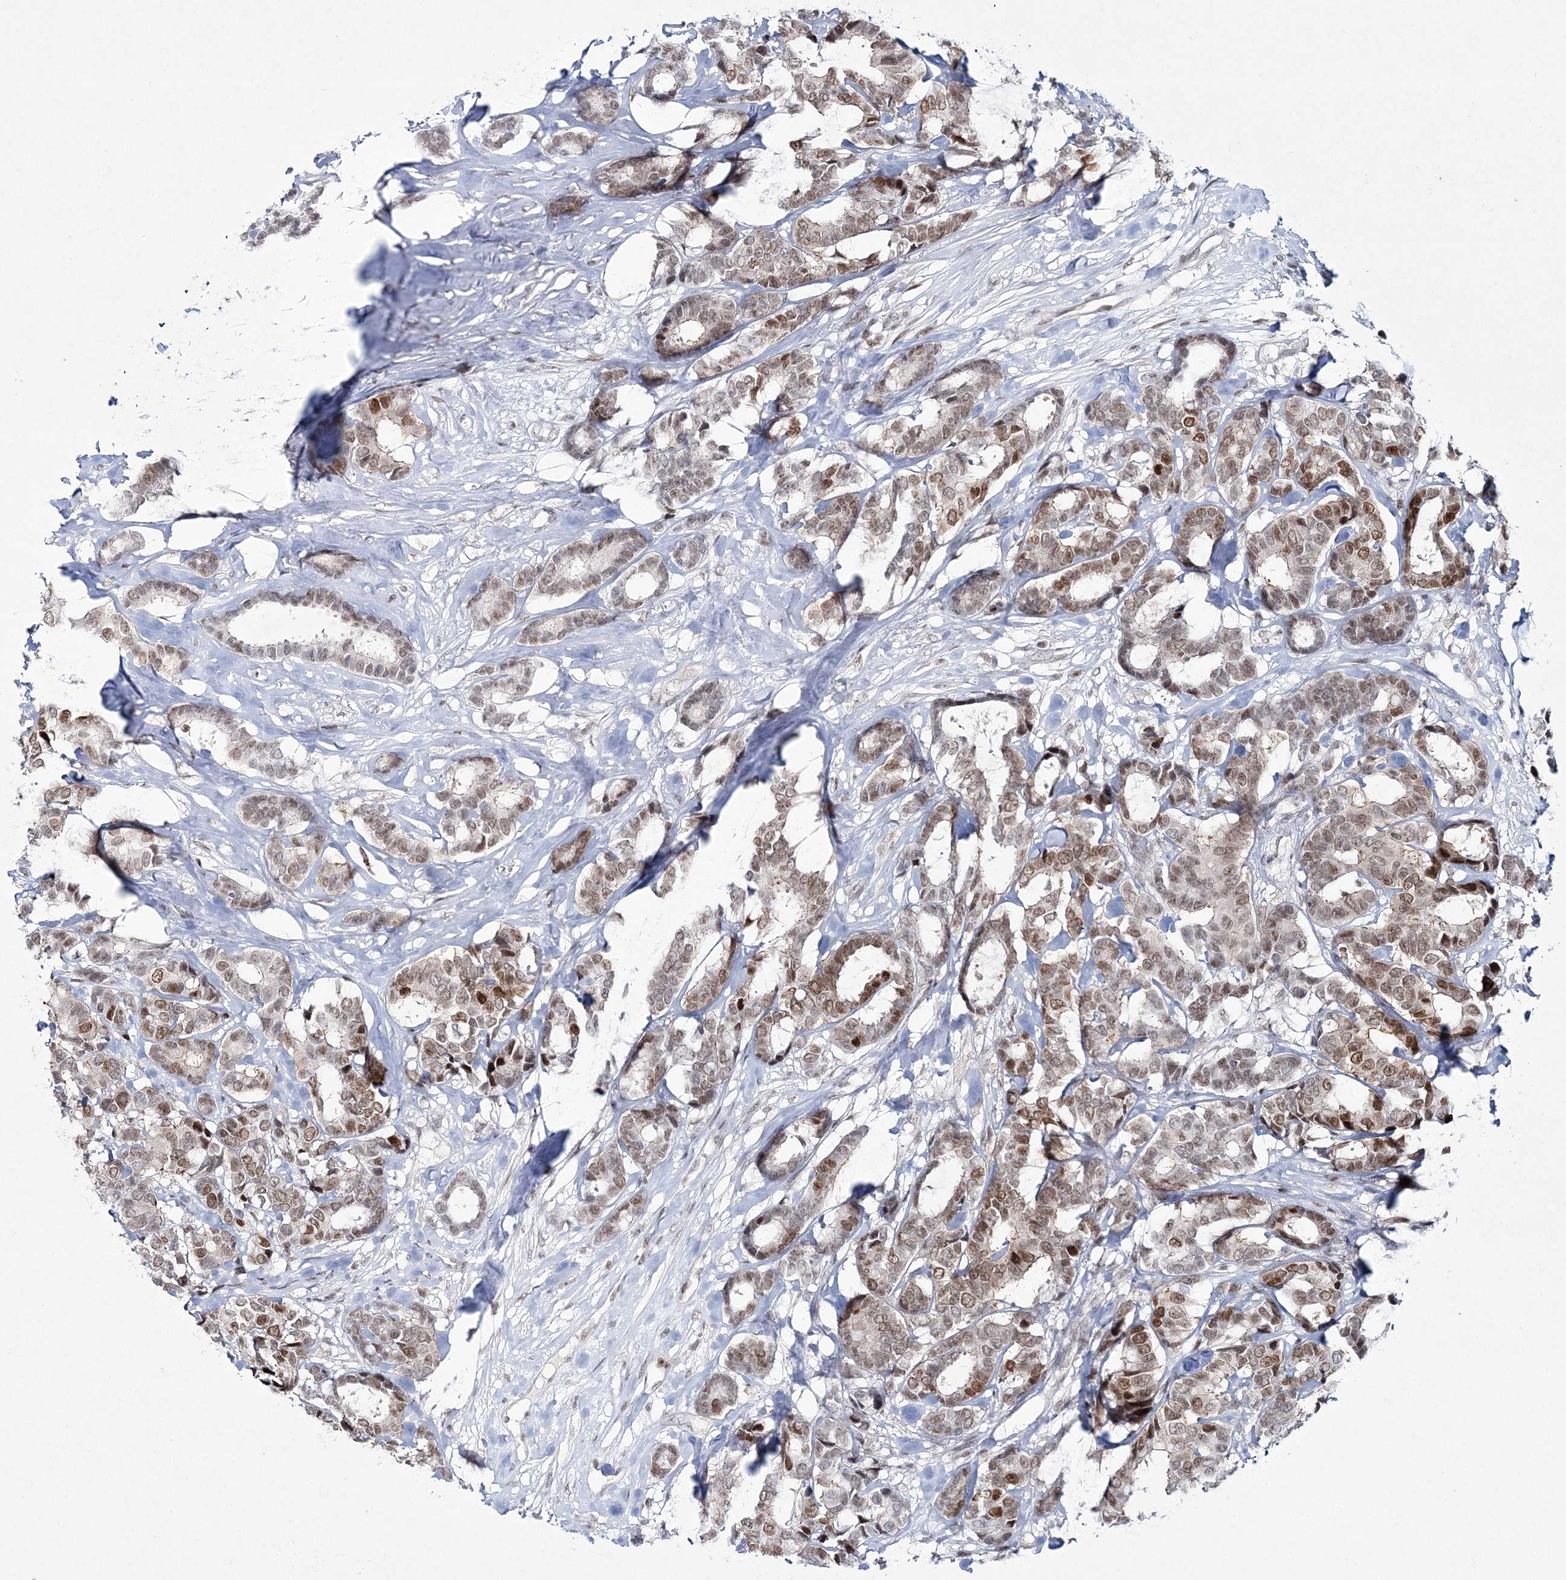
{"staining": {"intensity": "moderate", "quantity": ">75%", "location": "nuclear"}, "tissue": "breast cancer", "cell_type": "Tumor cells", "image_type": "cancer", "snomed": [{"axis": "morphology", "description": "Duct carcinoma"}, {"axis": "topography", "description": "Breast"}], "caption": "This is an image of IHC staining of breast invasive ductal carcinoma, which shows moderate expression in the nuclear of tumor cells.", "gene": "LRRFIP2", "patient": {"sex": "female", "age": 87}}